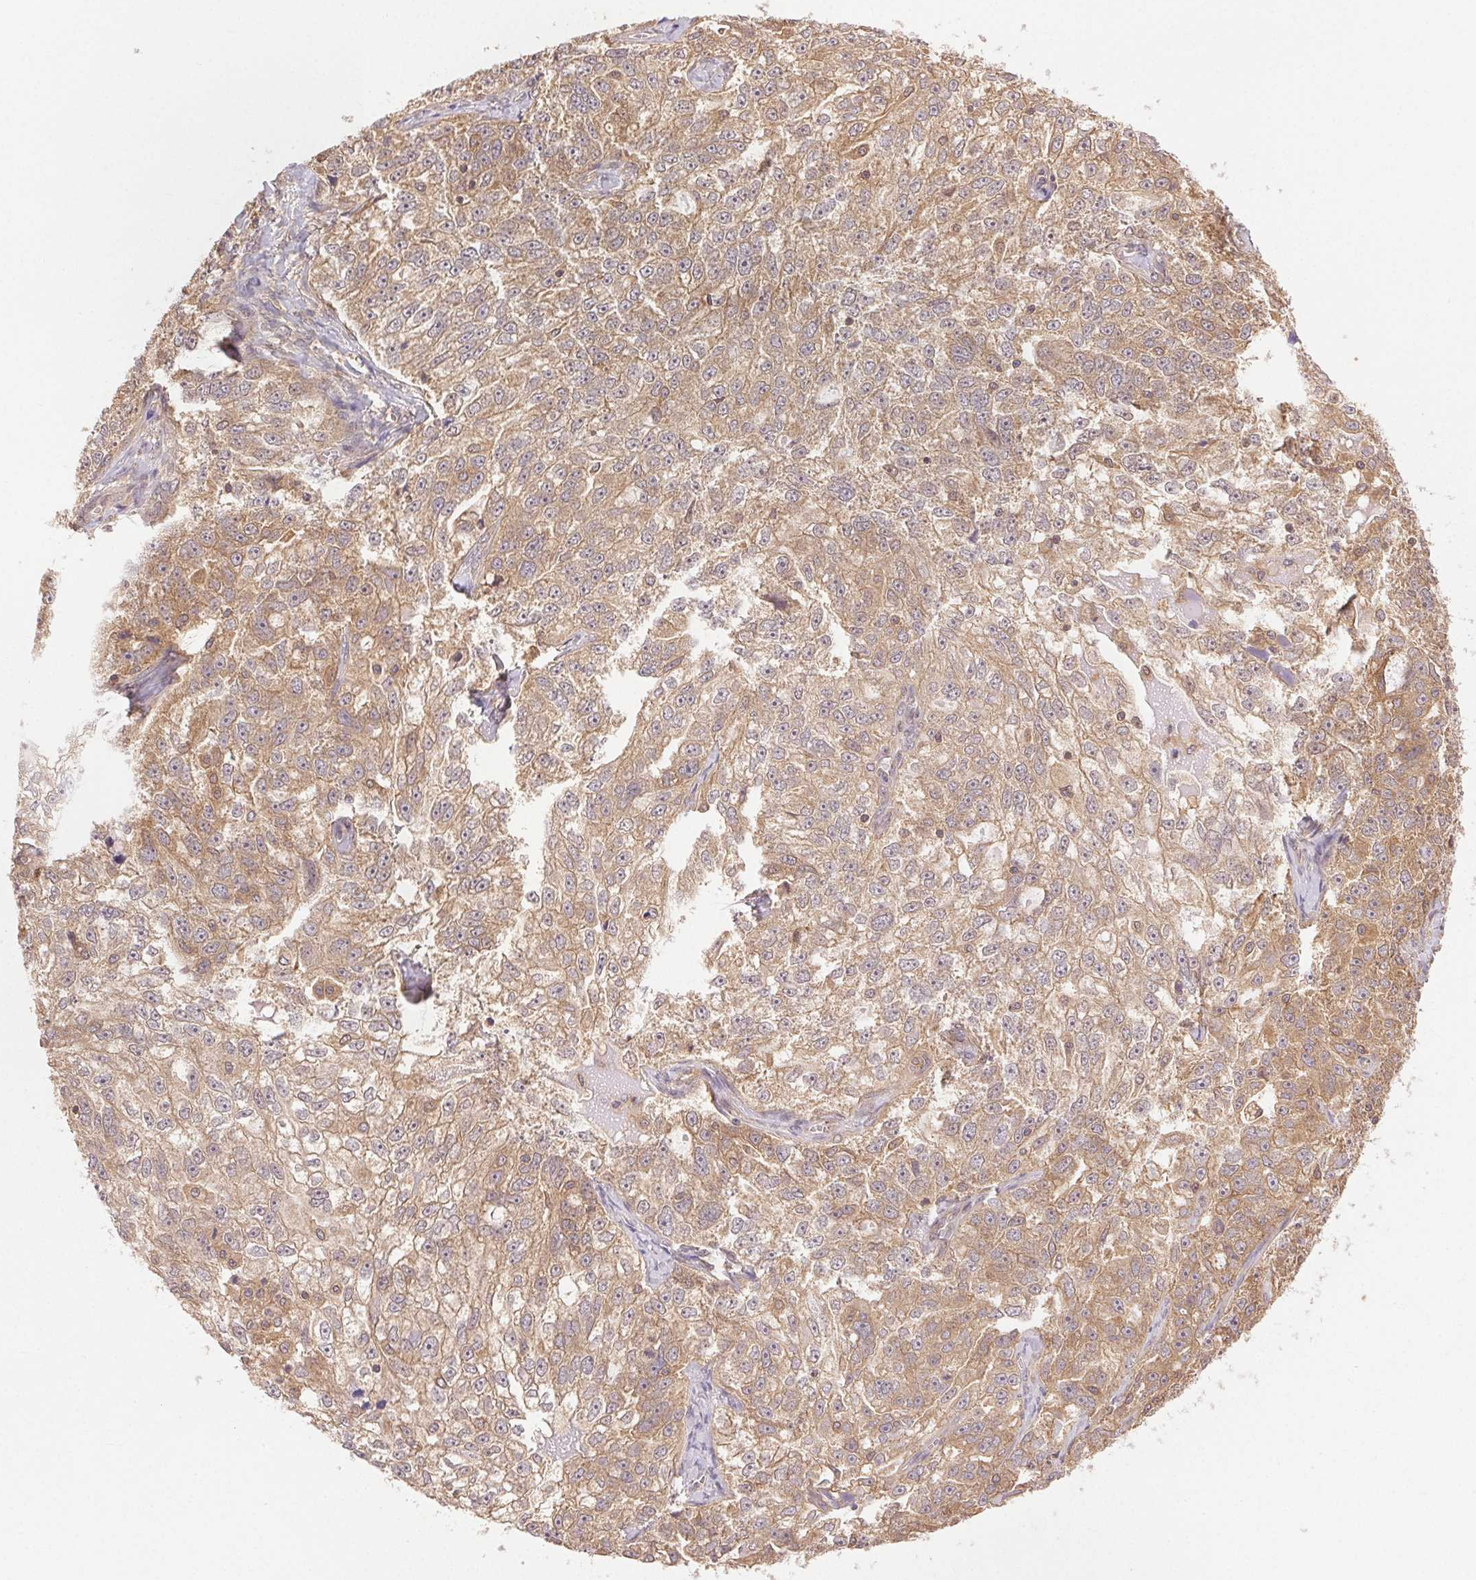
{"staining": {"intensity": "weak", "quantity": ">75%", "location": "cytoplasmic/membranous"}, "tissue": "ovarian cancer", "cell_type": "Tumor cells", "image_type": "cancer", "snomed": [{"axis": "morphology", "description": "Cystadenocarcinoma, serous, NOS"}, {"axis": "topography", "description": "Ovary"}], "caption": "Weak cytoplasmic/membranous expression for a protein is identified in about >75% of tumor cells of ovarian serous cystadenocarcinoma using IHC.", "gene": "GDI2", "patient": {"sex": "female", "age": 51}}